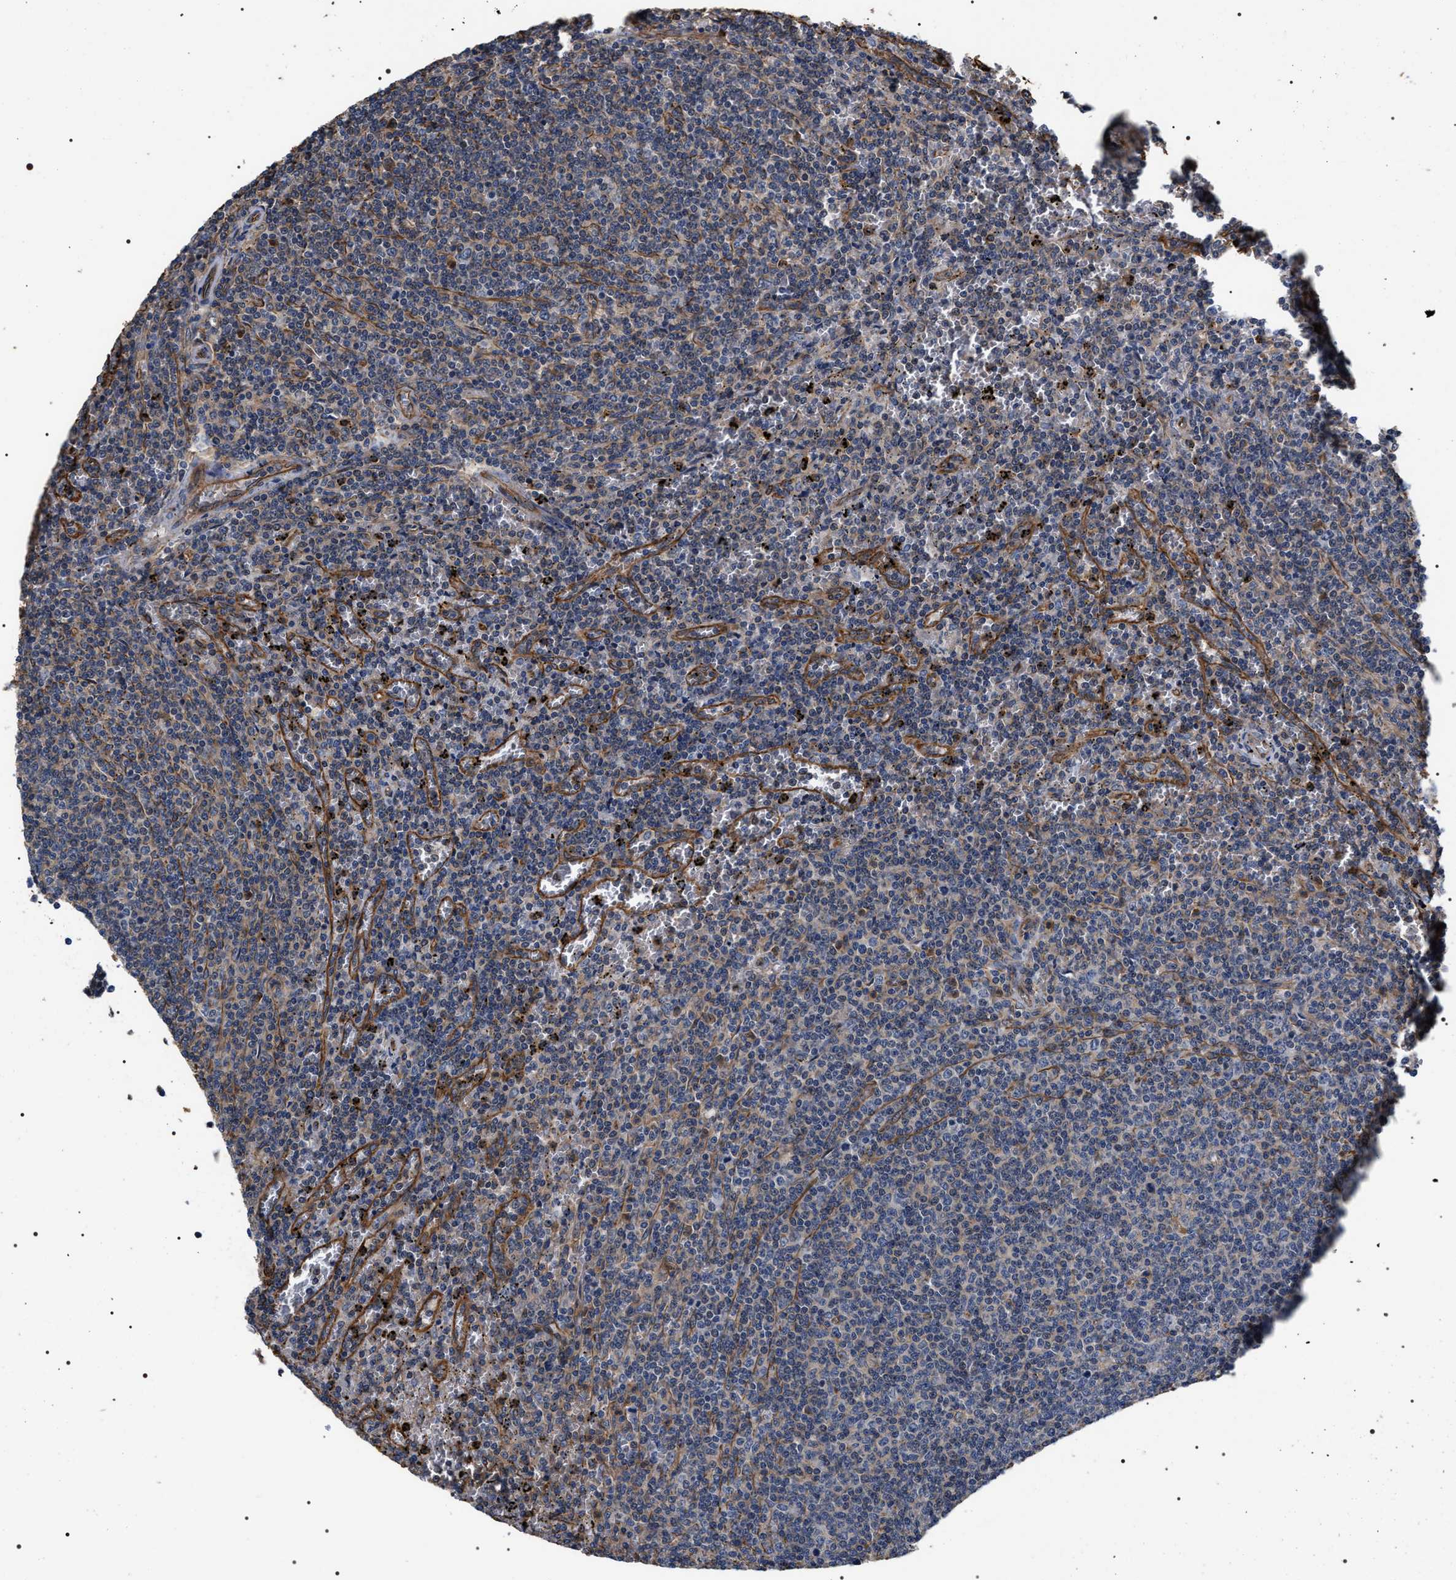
{"staining": {"intensity": "weak", "quantity": "<25%", "location": "cytoplasmic/membranous"}, "tissue": "lymphoma", "cell_type": "Tumor cells", "image_type": "cancer", "snomed": [{"axis": "morphology", "description": "Malignant lymphoma, non-Hodgkin's type, Low grade"}, {"axis": "topography", "description": "Spleen"}], "caption": "IHC image of lymphoma stained for a protein (brown), which demonstrates no staining in tumor cells.", "gene": "TSPAN33", "patient": {"sex": "female", "age": 50}}